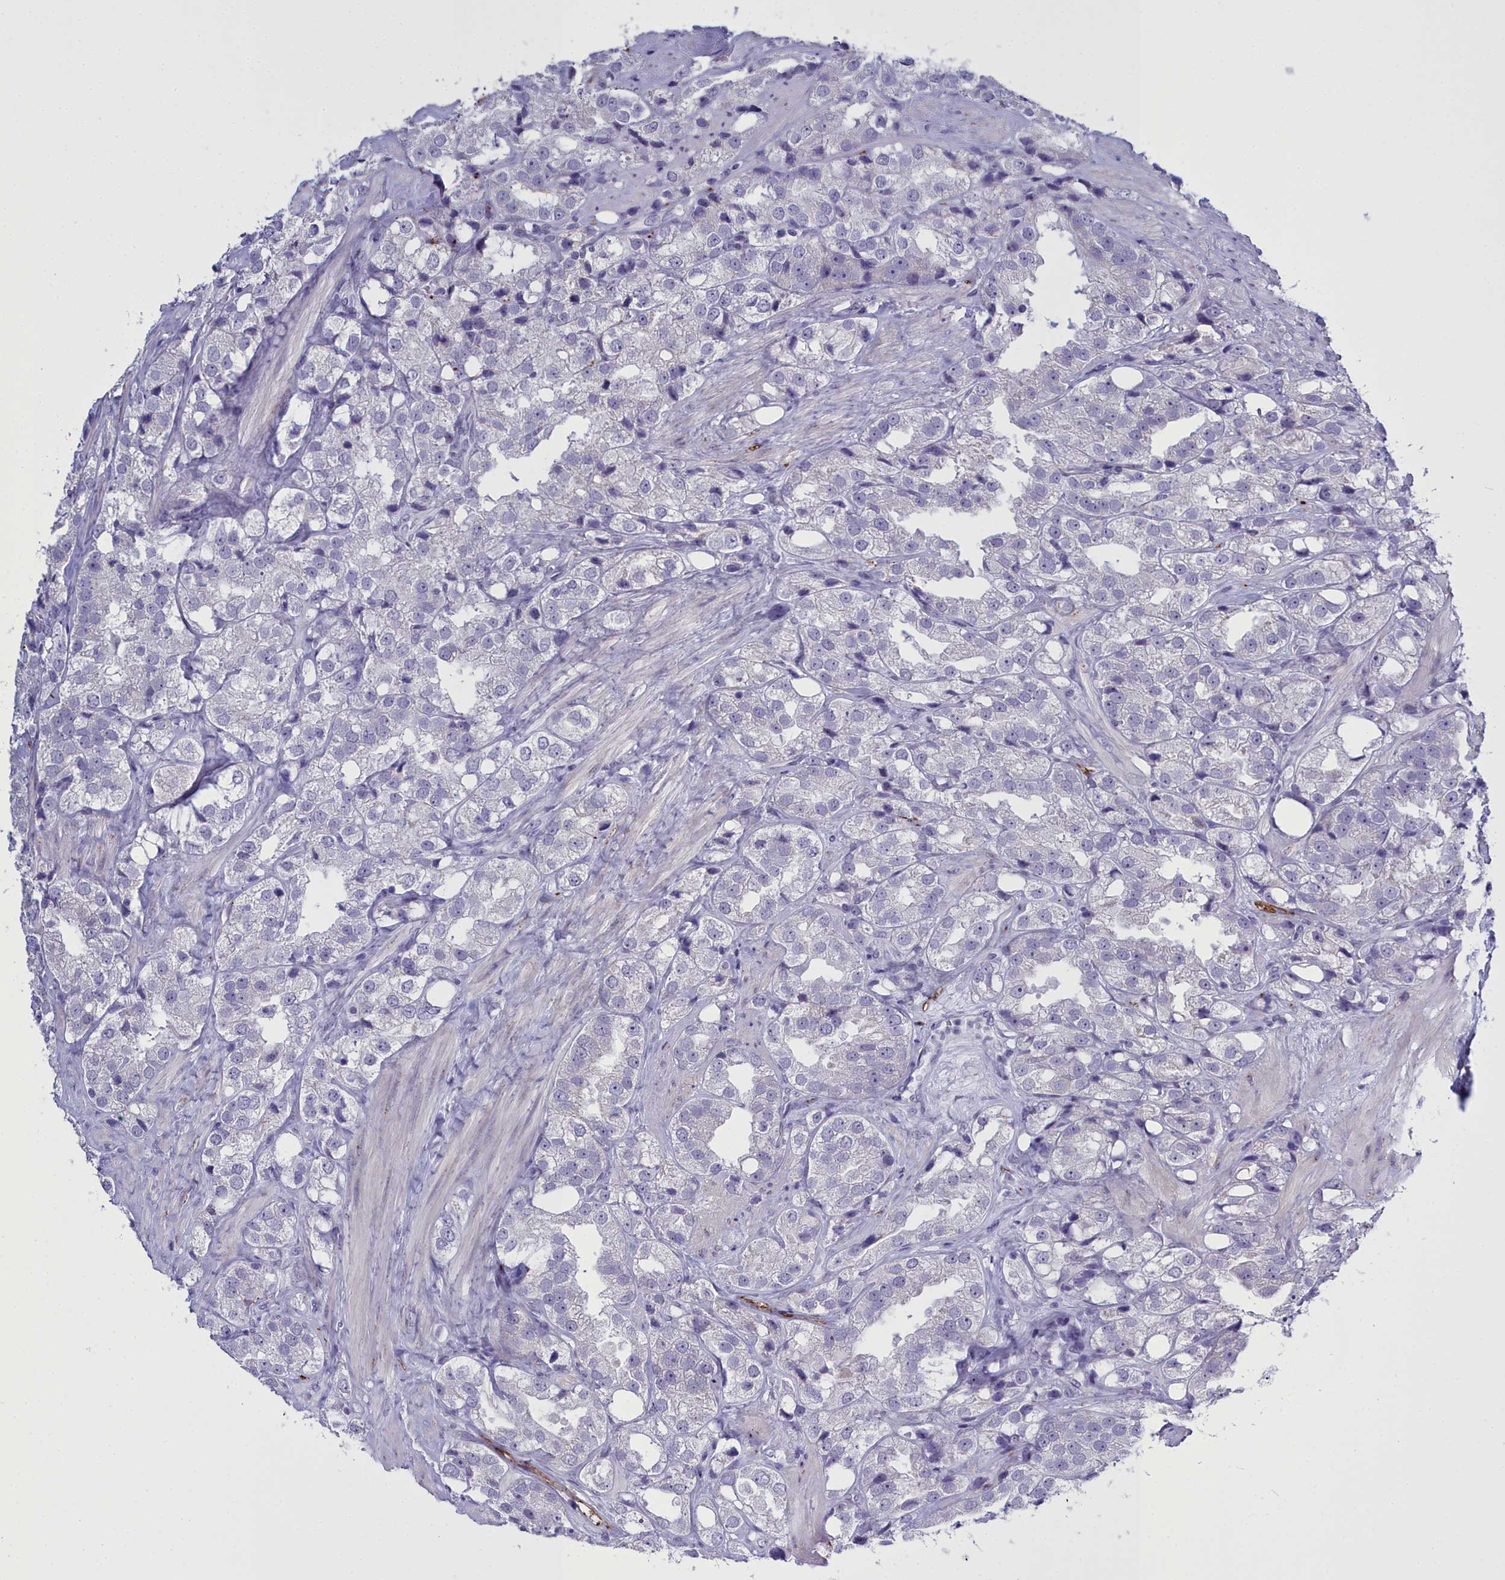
{"staining": {"intensity": "negative", "quantity": "none", "location": "none"}, "tissue": "prostate cancer", "cell_type": "Tumor cells", "image_type": "cancer", "snomed": [{"axis": "morphology", "description": "Adenocarcinoma, NOS"}, {"axis": "topography", "description": "Prostate"}], "caption": "Immunohistochemical staining of adenocarcinoma (prostate) demonstrates no significant staining in tumor cells. Nuclei are stained in blue.", "gene": "MAP6", "patient": {"sex": "male", "age": 79}}